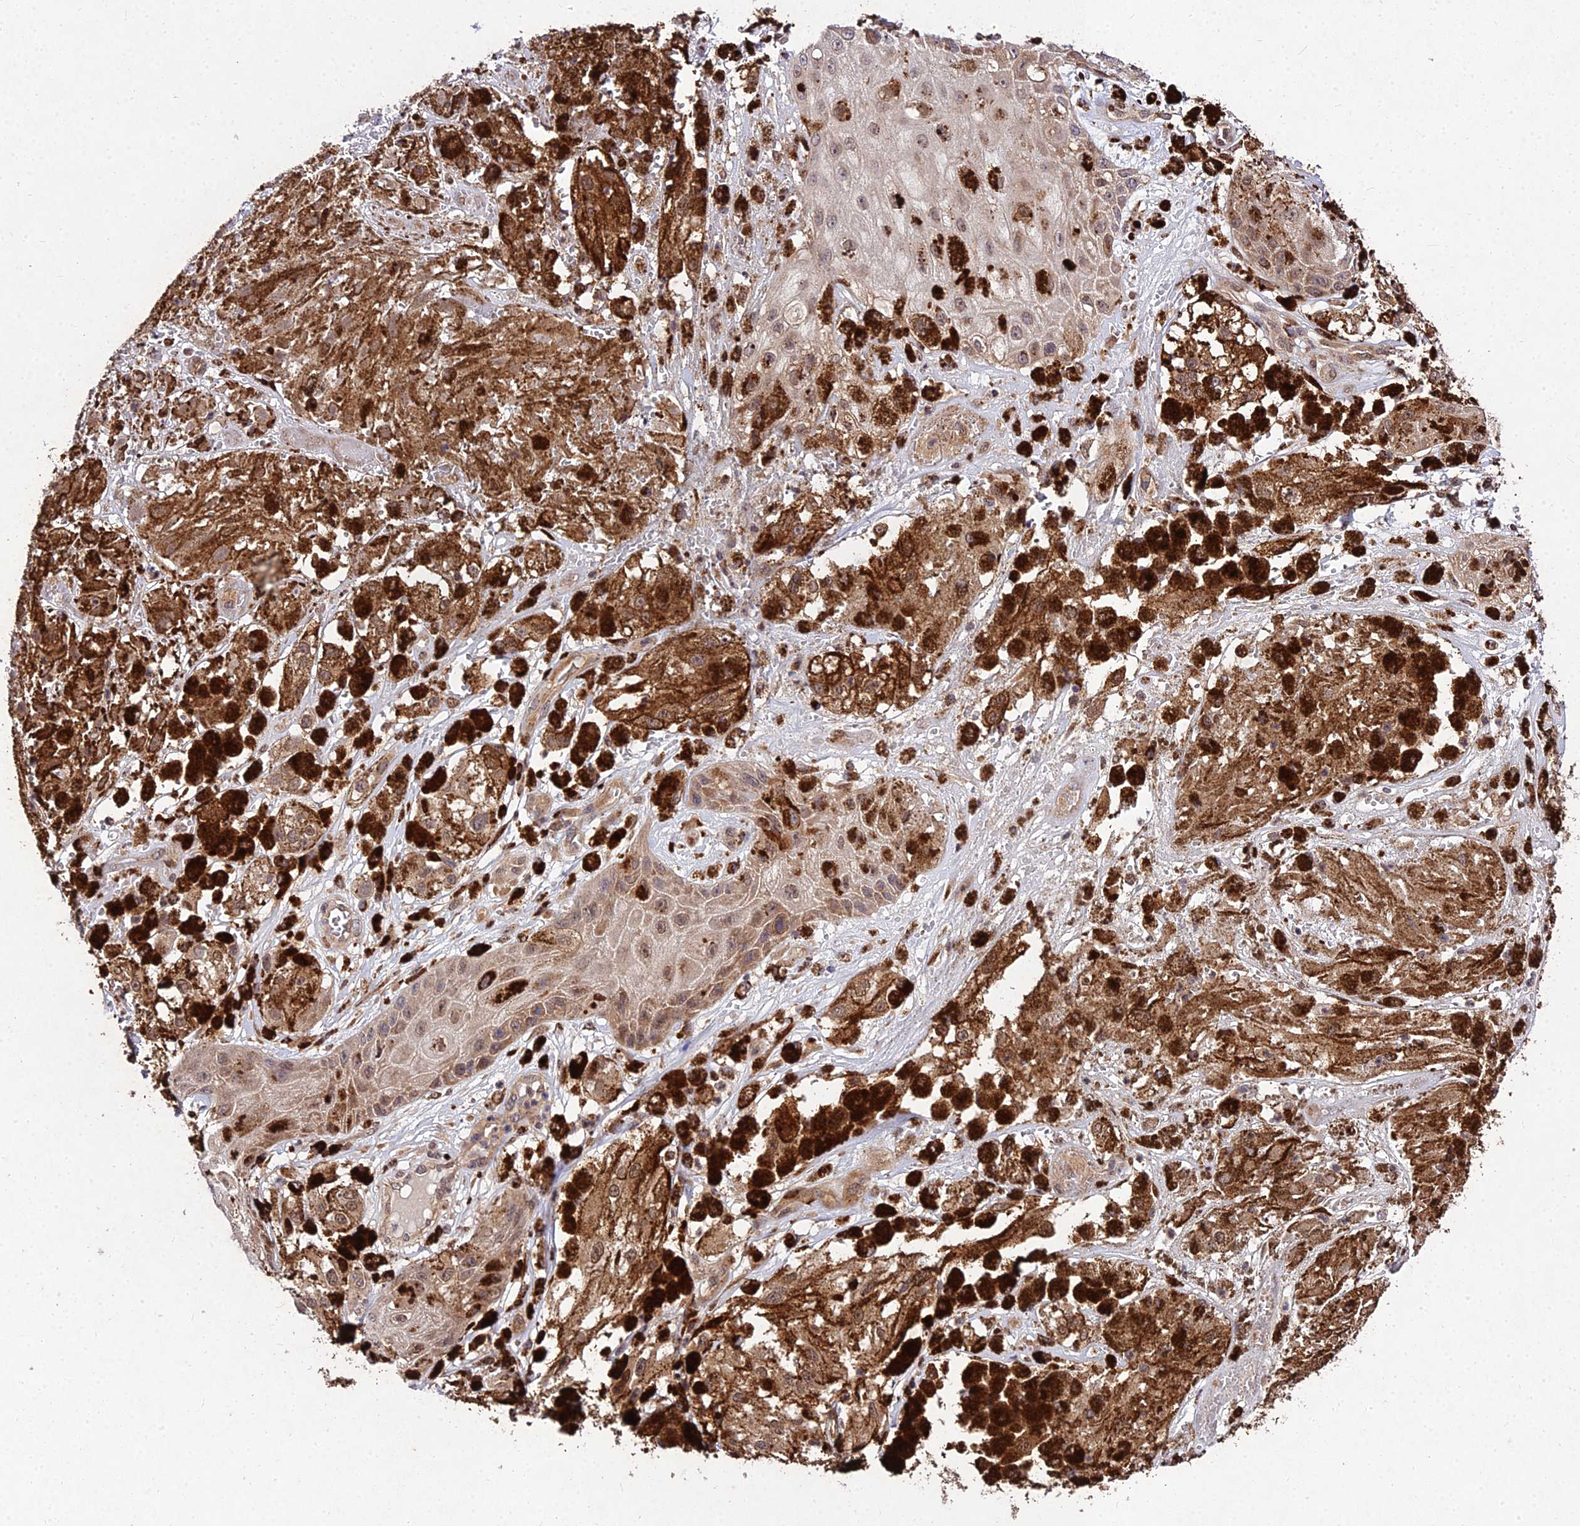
{"staining": {"intensity": "strong", "quantity": ">75%", "location": "cytoplasmic/membranous"}, "tissue": "melanoma", "cell_type": "Tumor cells", "image_type": "cancer", "snomed": [{"axis": "morphology", "description": "Malignant melanoma, NOS"}, {"axis": "topography", "description": "Skin"}], "caption": "Human malignant melanoma stained with a brown dye displays strong cytoplasmic/membranous positive positivity in approximately >75% of tumor cells.", "gene": "MKKS", "patient": {"sex": "male", "age": 88}}